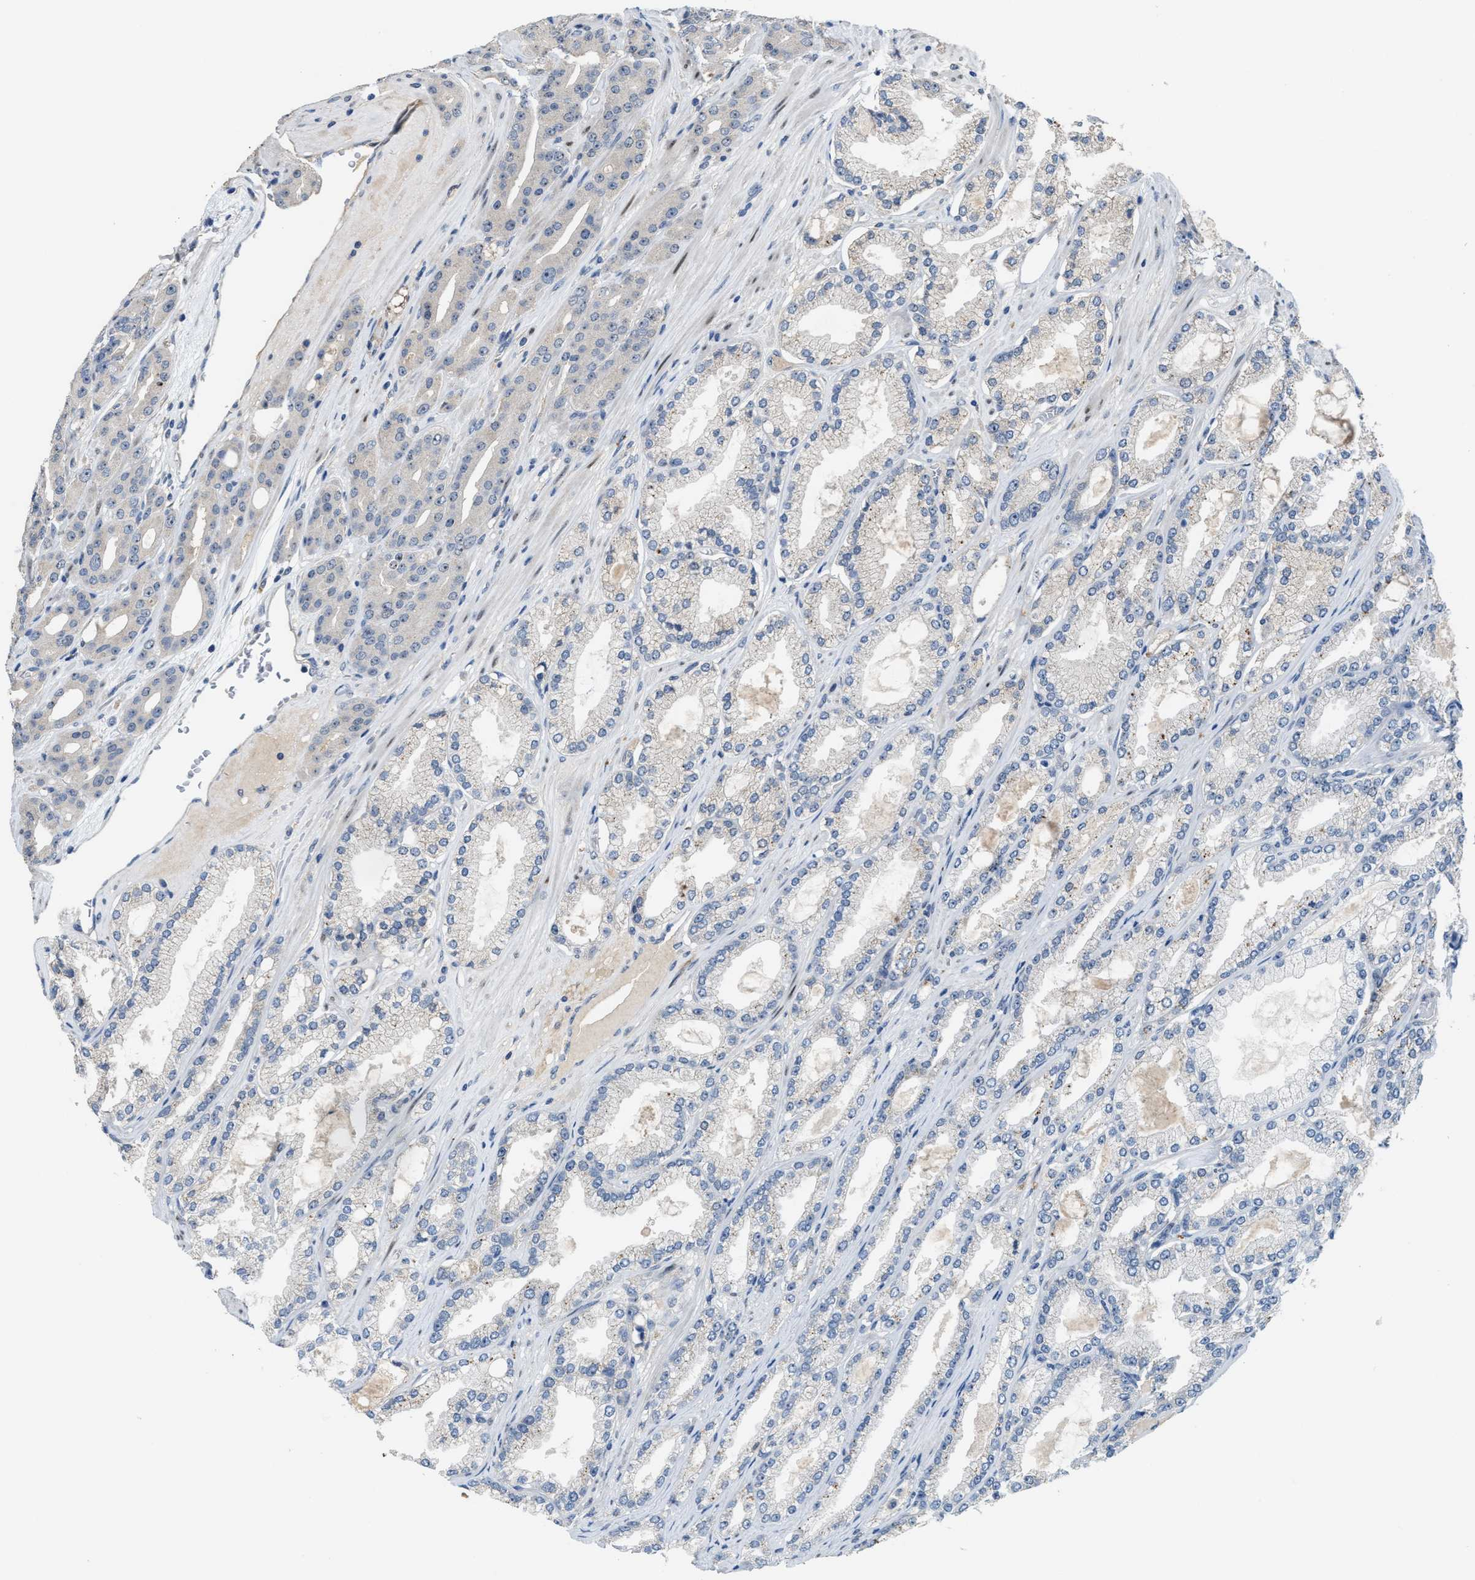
{"staining": {"intensity": "negative", "quantity": "none", "location": "none"}, "tissue": "prostate cancer", "cell_type": "Tumor cells", "image_type": "cancer", "snomed": [{"axis": "morphology", "description": "Adenocarcinoma, High grade"}, {"axis": "topography", "description": "Prostate"}], "caption": "Image shows no significant protein positivity in tumor cells of prostate high-grade adenocarcinoma.", "gene": "ZNF783", "patient": {"sex": "male", "age": 71}}